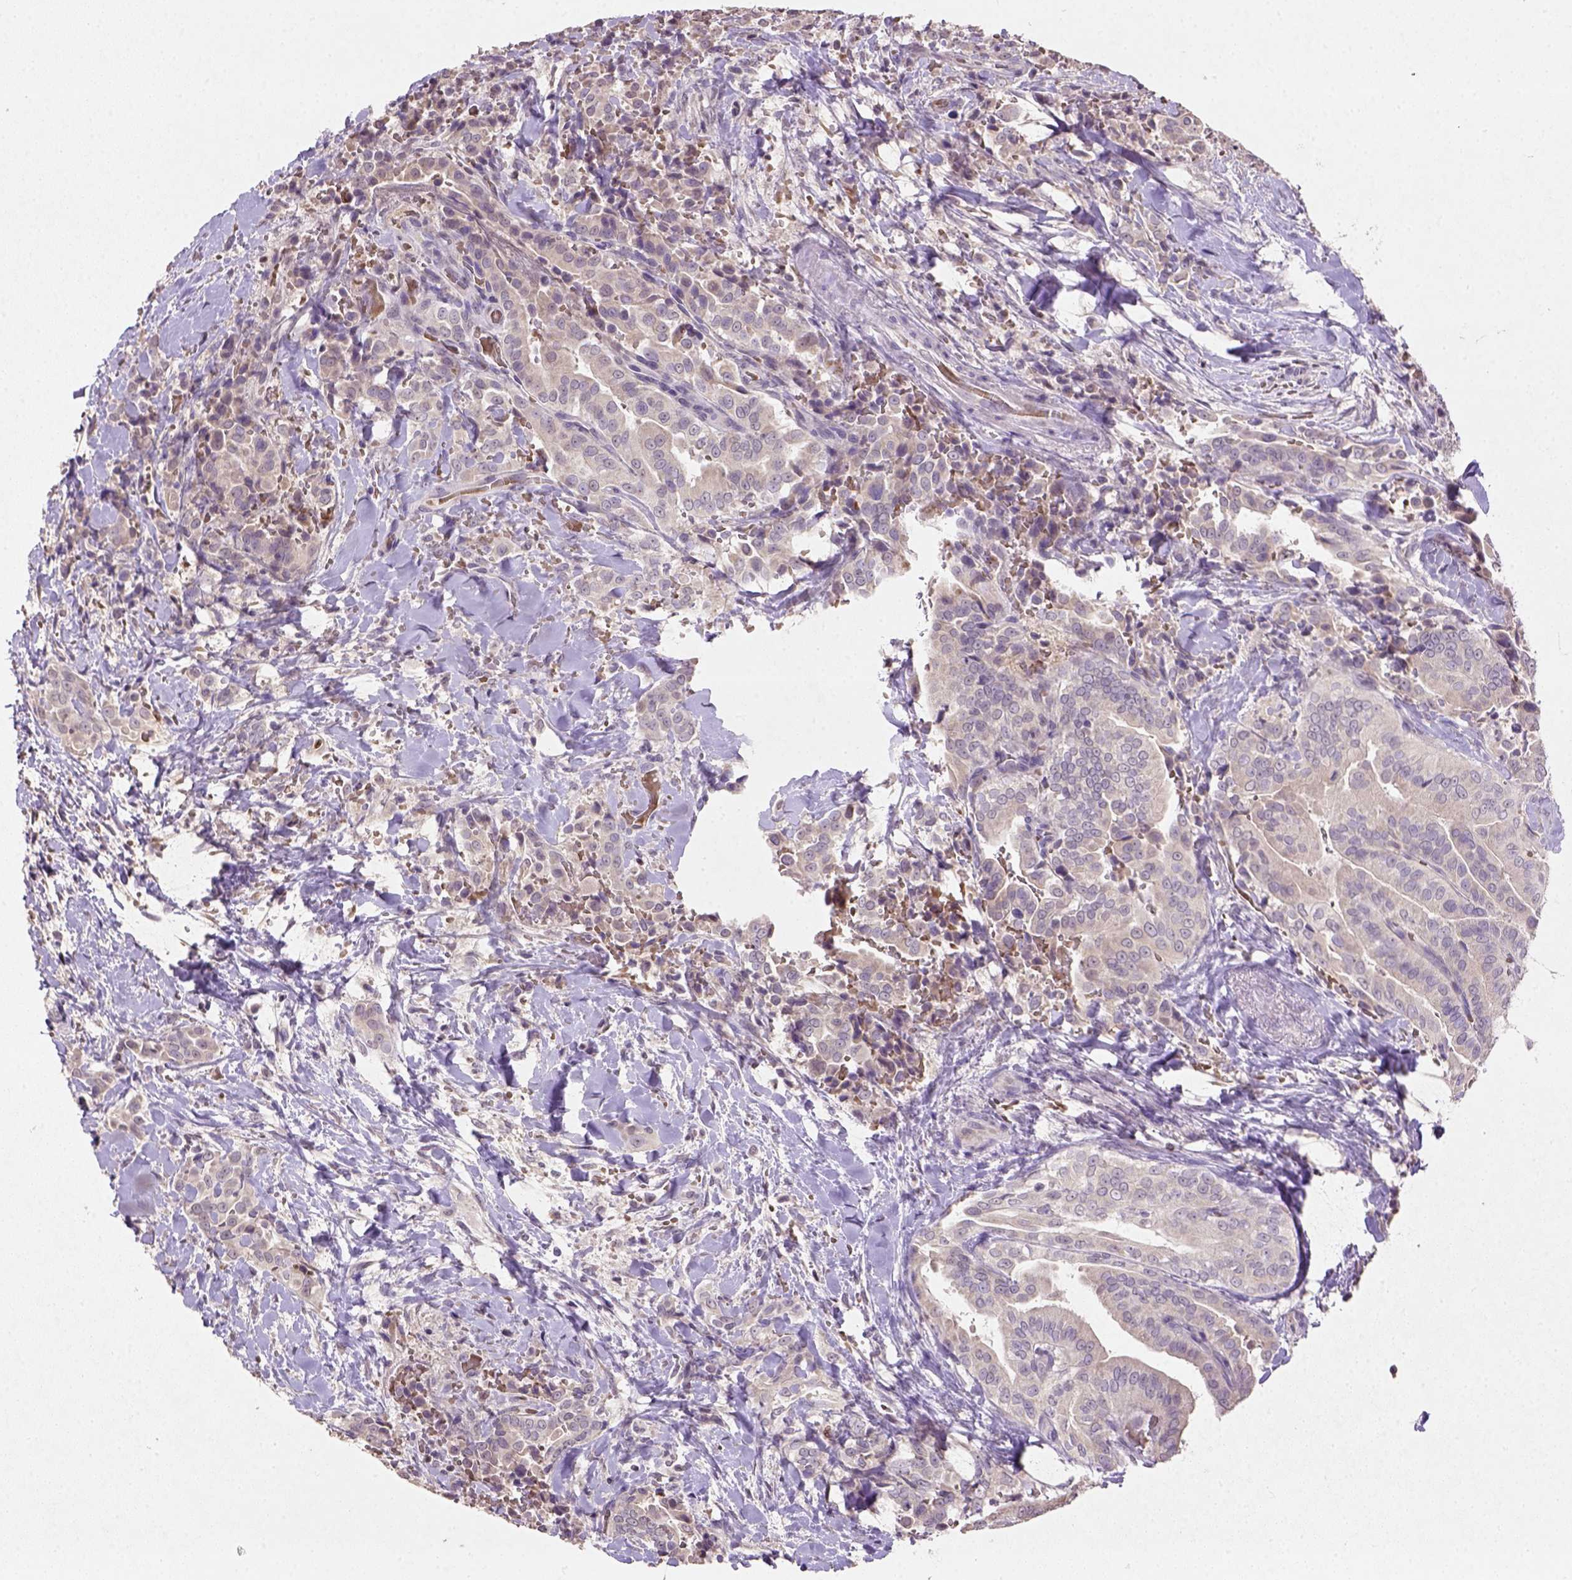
{"staining": {"intensity": "negative", "quantity": "none", "location": "none"}, "tissue": "thyroid cancer", "cell_type": "Tumor cells", "image_type": "cancer", "snomed": [{"axis": "morphology", "description": "Papillary adenocarcinoma, NOS"}, {"axis": "topography", "description": "Thyroid gland"}], "caption": "A high-resolution photomicrograph shows IHC staining of thyroid cancer, which displays no significant staining in tumor cells.", "gene": "NUDT3", "patient": {"sex": "male", "age": 61}}